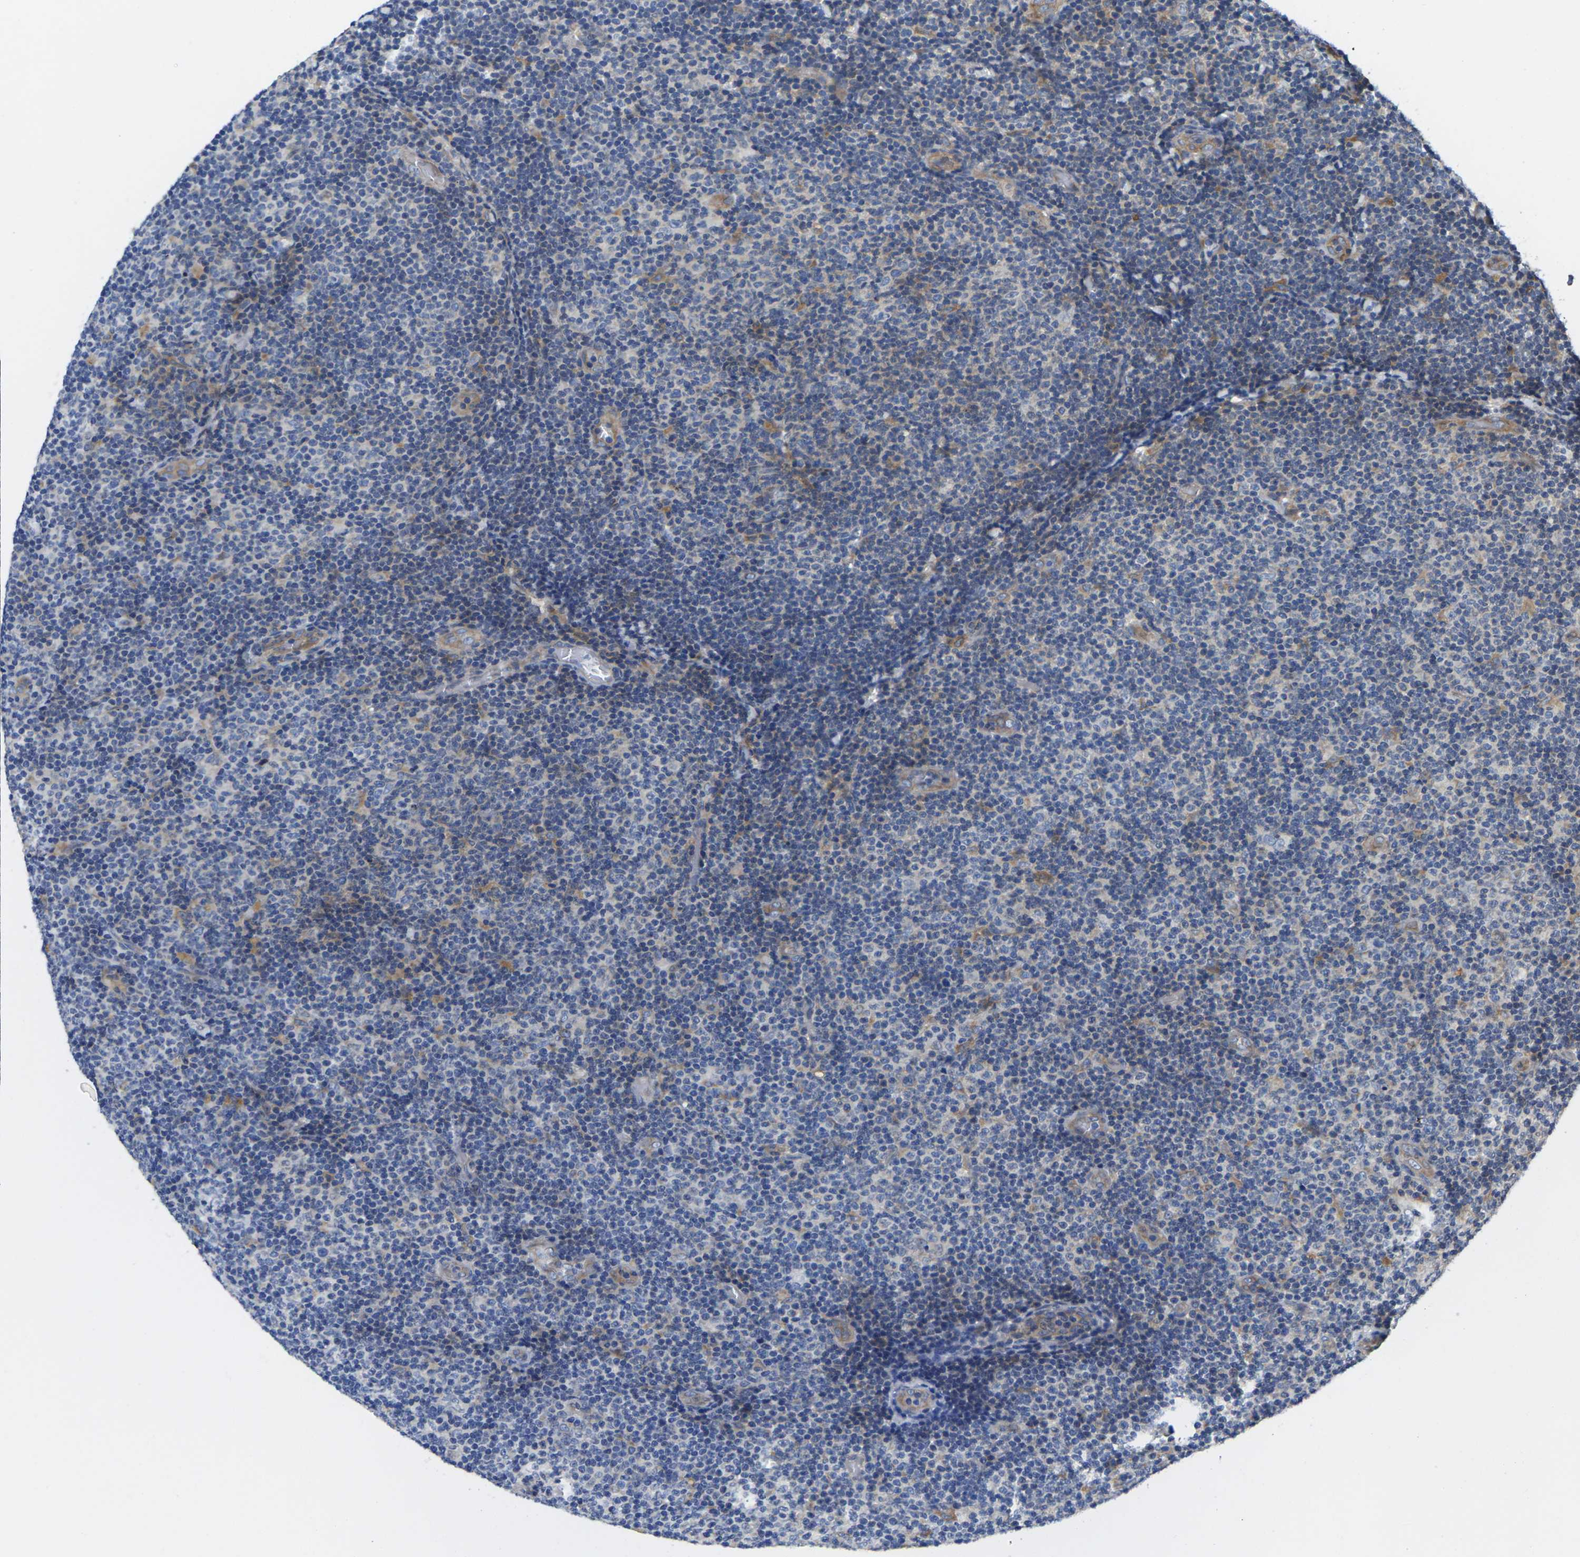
{"staining": {"intensity": "negative", "quantity": "none", "location": "none"}, "tissue": "lymphoma", "cell_type": "Tumor cells", "image_type": "cancer", "snomed": [{"axis": "morphology", "description": "Malignant lymphoma, non-Hodgkin's type, Low grade"}, {"axis": "topography", "description": "Lymph node"}], "caption": "Image shows no significant protein positivity in tumor cells of lymphoma.", "gene": "SCNN1A", "patient": {"sex": "male", "age": 83}}